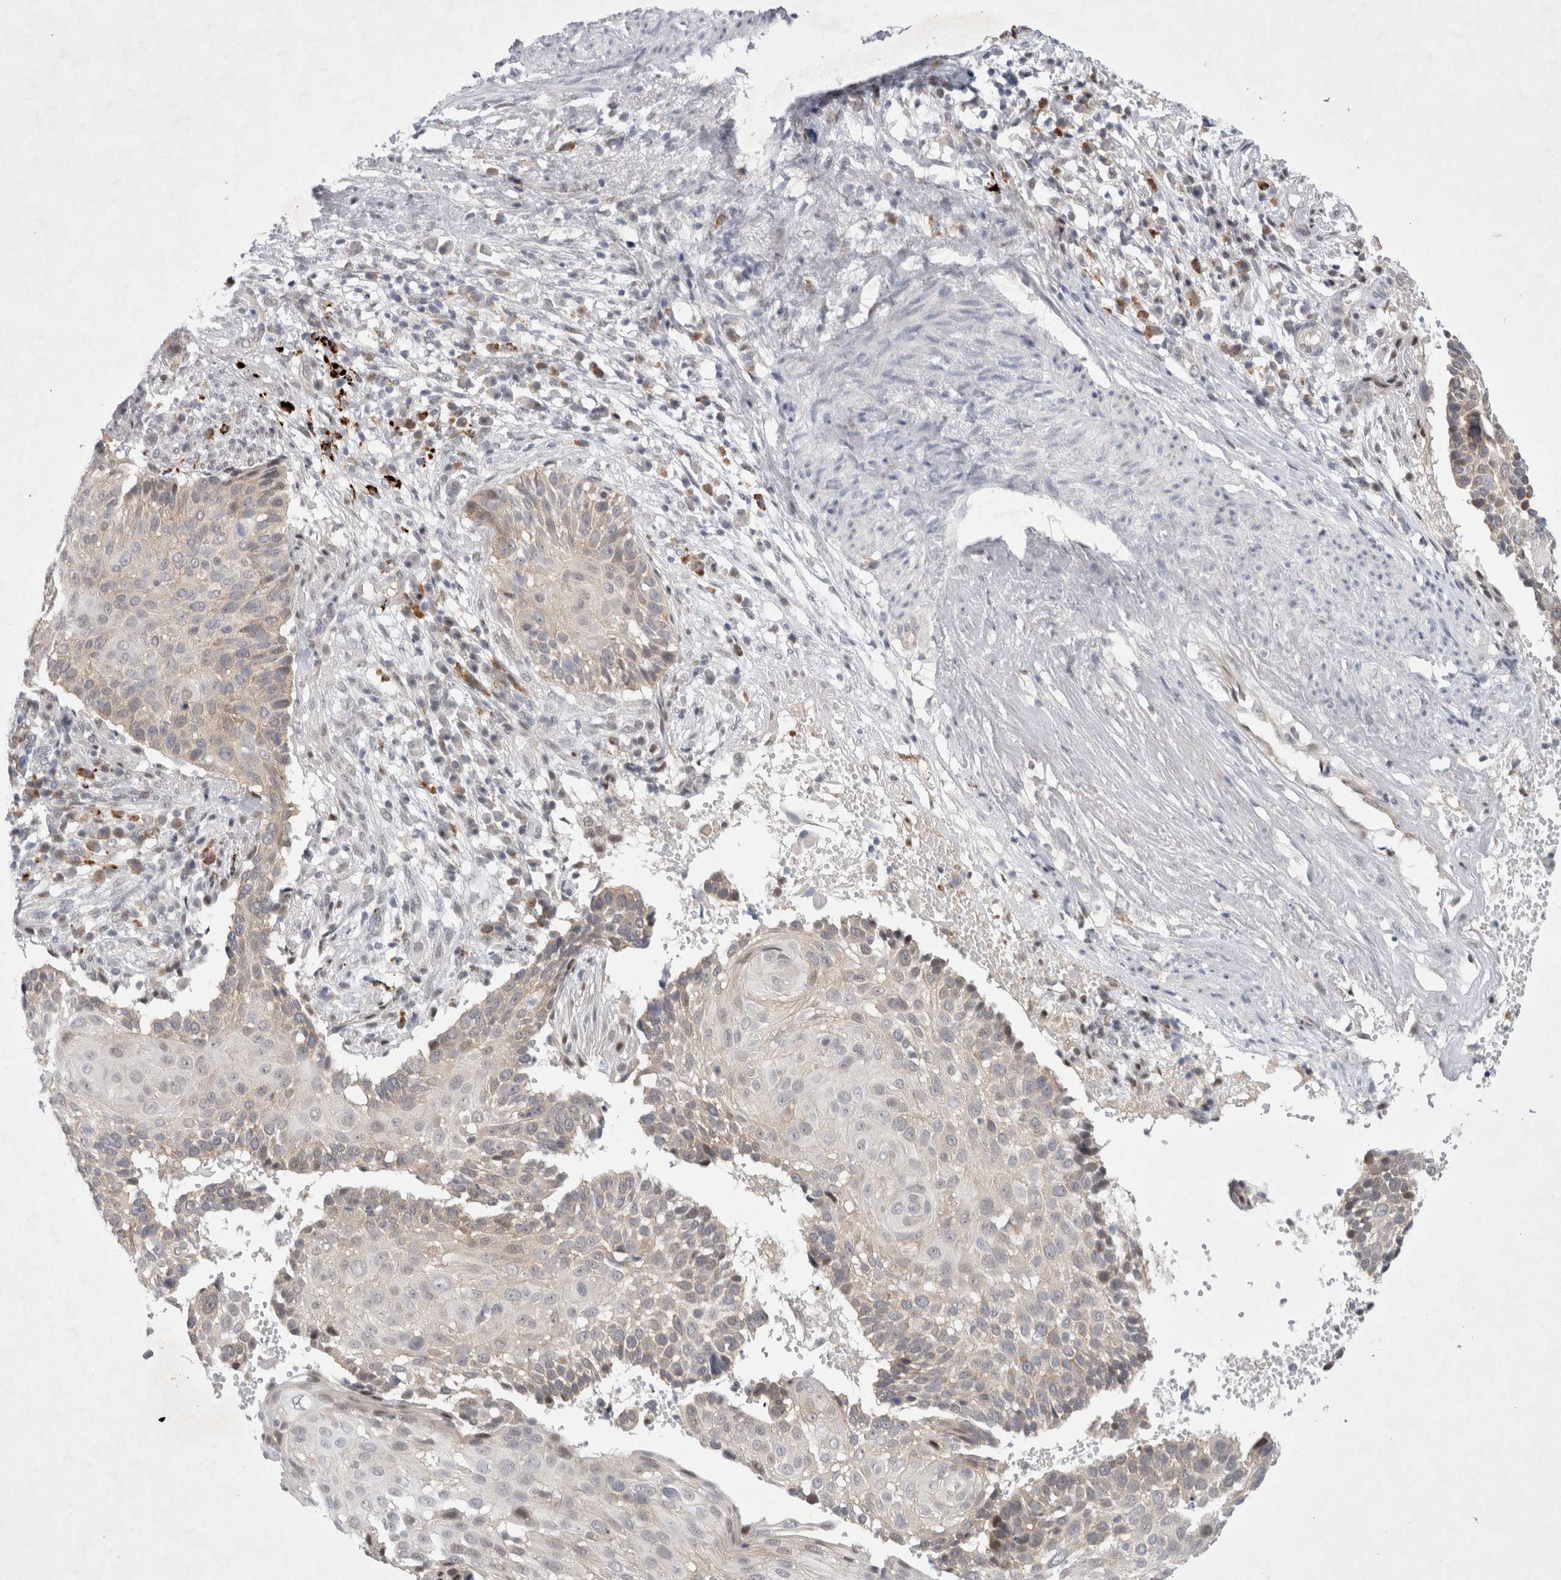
{"staining": {"intensity": "moderate", "quantity": "<25%", "location": "nuclear"}, "tissue": "cervical cancer", "cell_type": "Tumor cells", "image_type": "cancer", "snomed": [{"axis": "morphology", "description": "Squamous cell carcinoma, NOS"}, {"axis": "topography", "description": "Cervix"}], "caption": "Immunohistochemistry photomicrograph of cervical cancer (squamous cell carcinoma) stained for a protein (brown), which exhibits low levels of moderate nuclear expression in approximately <25% of tumor cells.", "gene": "WIPF2", "patient": {"sex": "female", "age": 74}}